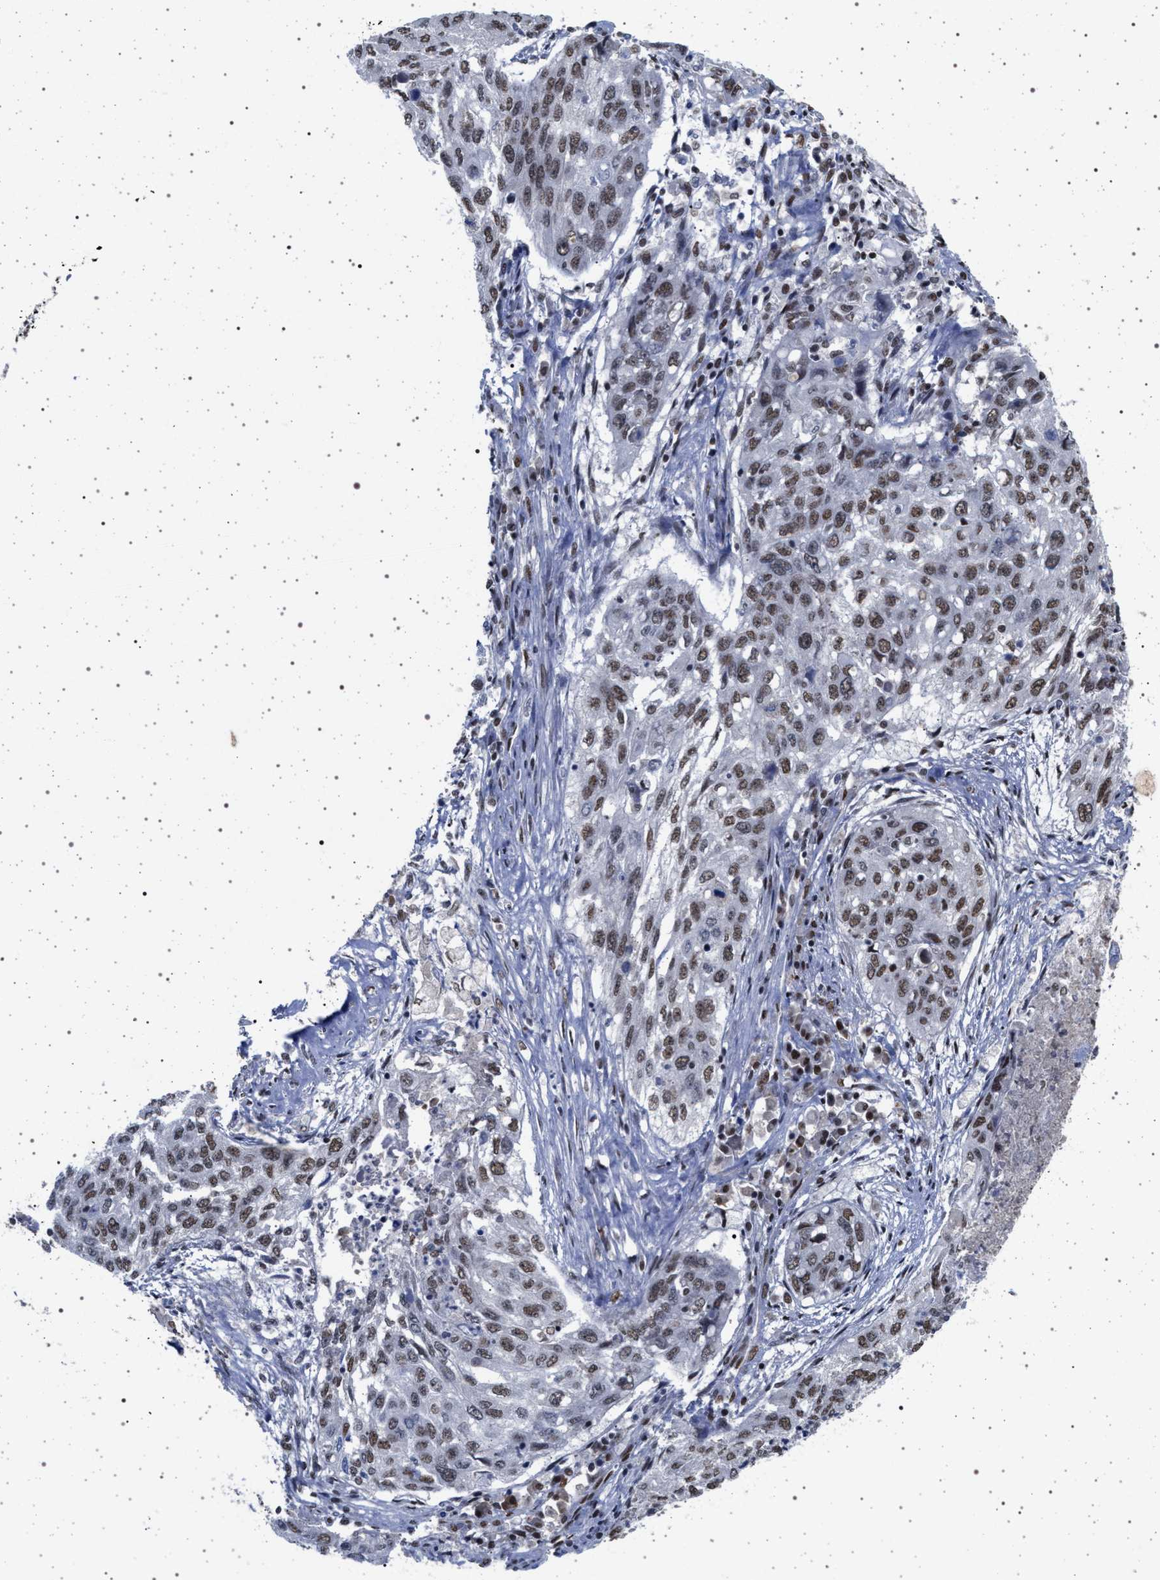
{"staining": {"intensity": "moderate", "quantity": ">75%", "location": "nuclear"}, "tissue": "lung cancer", "cell_type": "Tumor cells", "image_type": "cancer", "snomed": [{"axis": "morphology", "description": "Squamous cell carcinoma, NOS"}, {"axis": "topography", "description": "Lung"}], "caption": "Immunohistochemistry staining of squamous cell carcinoma (lung), which shows medium levels of moderate nuclear staining in about >75% of tumor cells indicating moderate nuclear protein staining. The staining was performed using DAB (3,3'-diaminobenzidine) (brown) for protein detection and nuclei were counterstained in hematoxylin (blue).", "gene": "PHF12", "patient": {"sex": "female", "age": 63}}